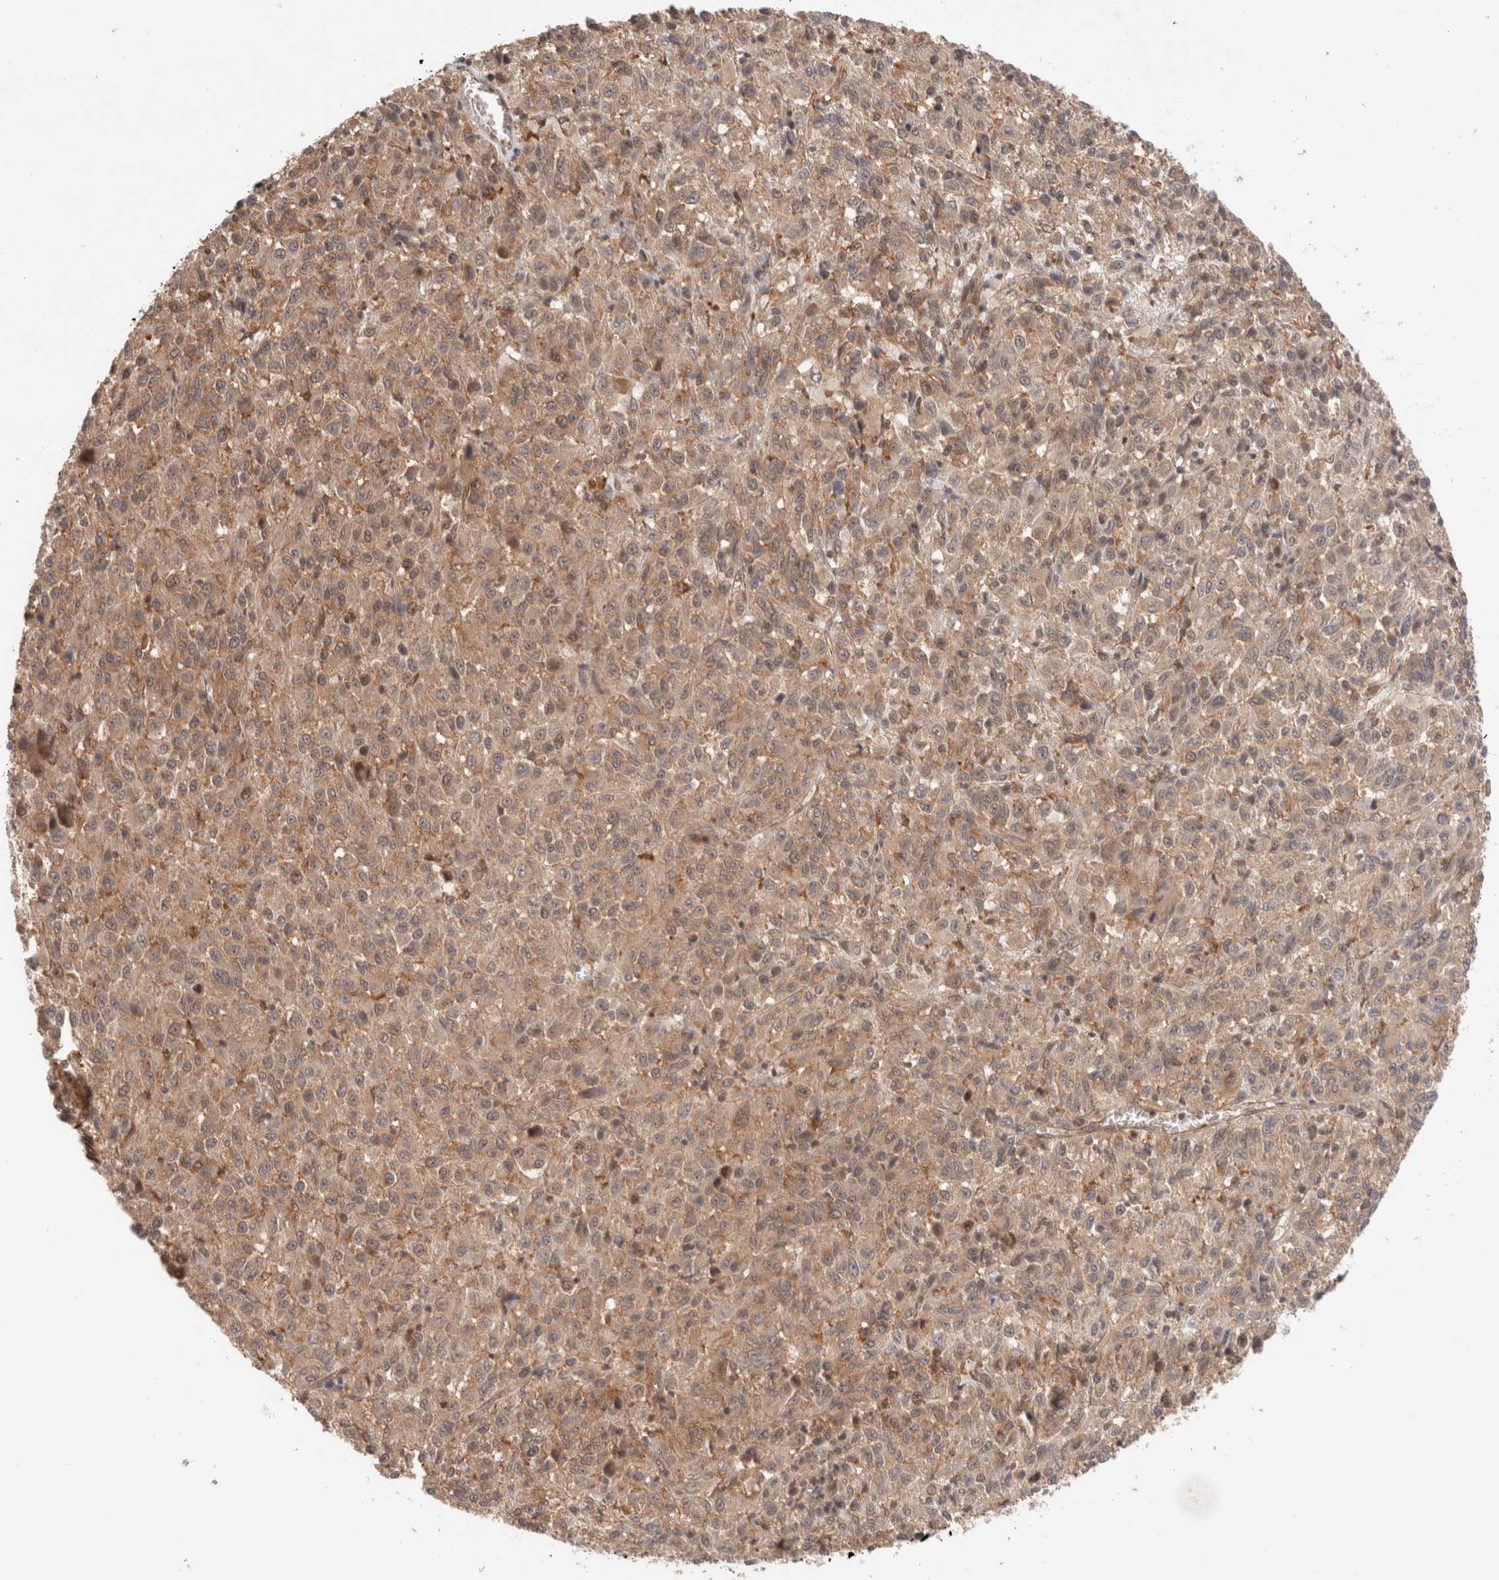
{"staining": {"intensity": "moderate", "quantity": ">75%", "location": "cytoplasmic/membranous,nuclear"}, "tissue": "melanoma", "cell_type": "Tumor cells", "image_type": "cancer", "snomed": [{"axis": "morphology", "description": "Malignant melanoma, Metastatic site"}, {"axis": "topography", "description": "Lung"}], "caption": "This histopathology image exhibits malignant melanoma (metastatic site) stained with immunohistochemistry to label a protein in brown. The cytoplasmic/membranous and nuclear of tumor cells show moderate positivity for the protein. Nuclei are counter-stained blue.", "gene": "SIKE1", "patient": {"sex": "male", "age": 64}}